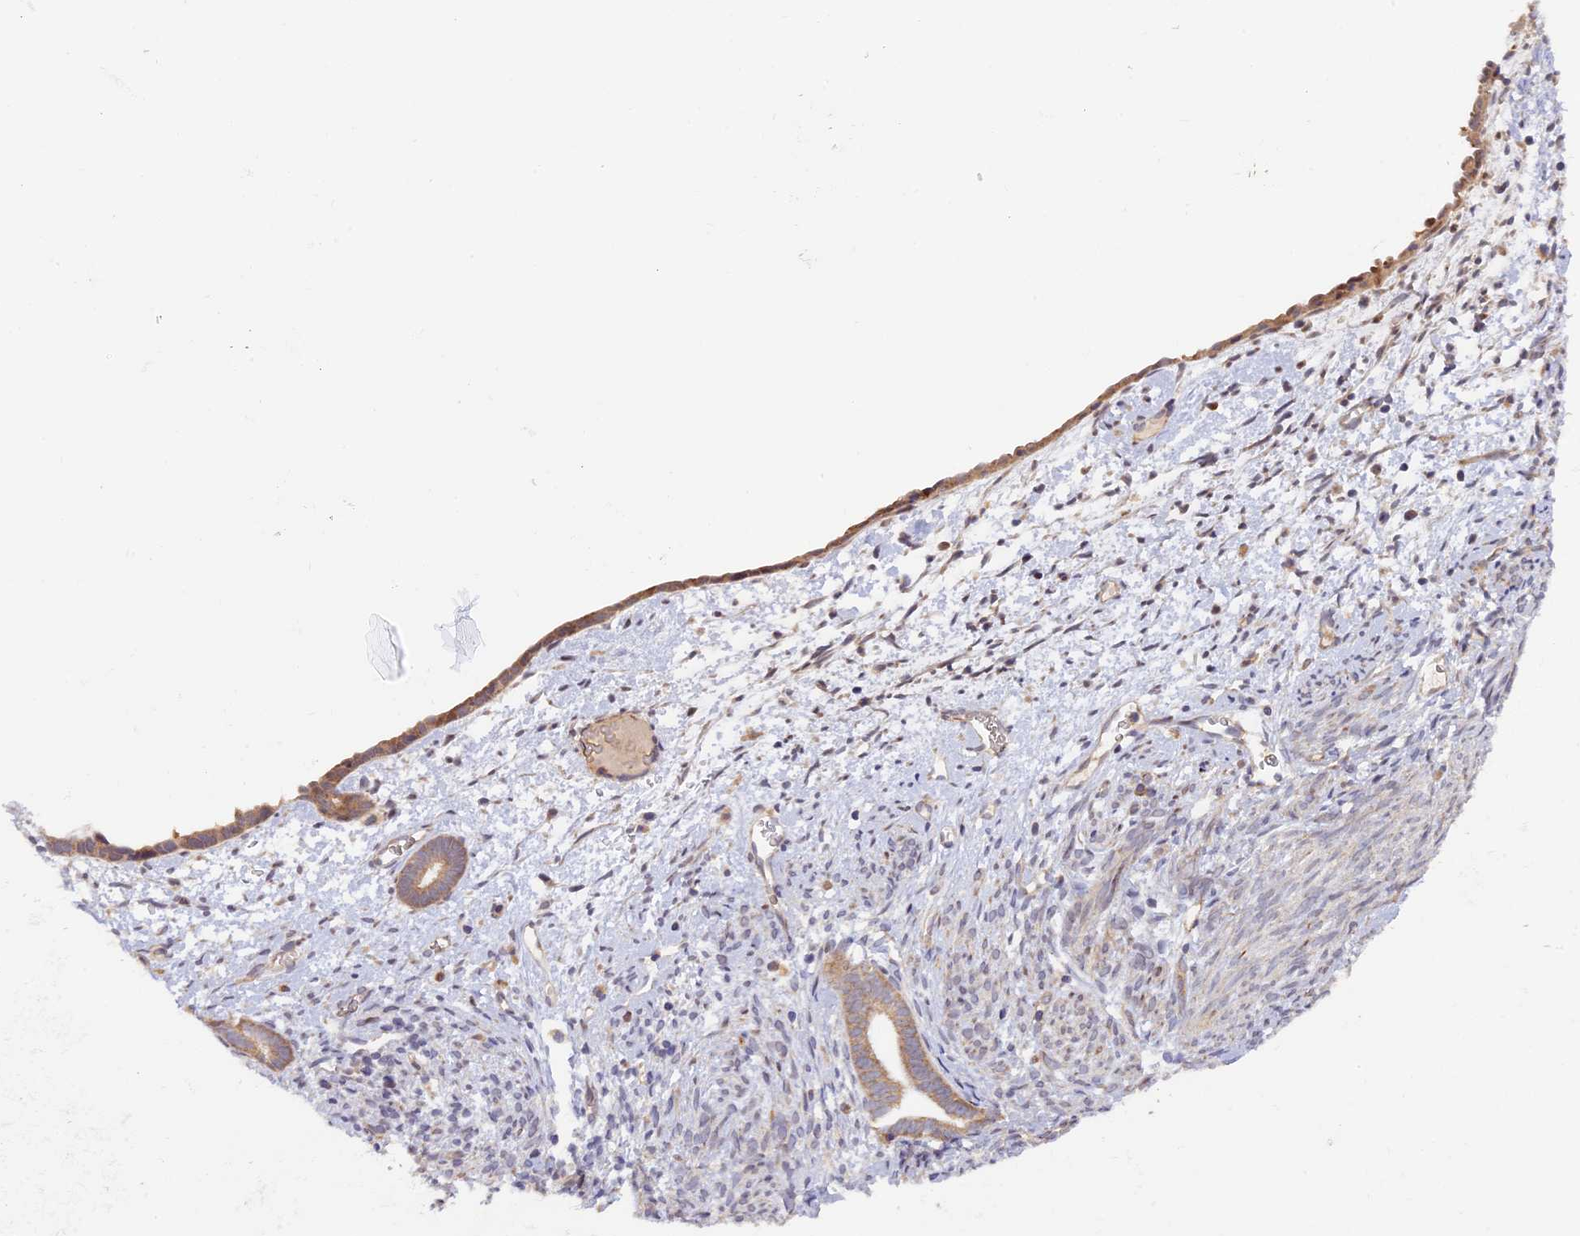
{"staining": {"intensity": "negative", "quantity": "none", "location": "none"}, "tissue": "endometrium", "cell_type": "Cells in endometrial stroma", "image_type": "normal", "snomed": [{"axis": "morphology", "description": "Normal tissue, NOS"}, {"axis": "morphology", "description": "Adenocarcinoma, NOS"}, {"axis": "topography", "description": "Endometrium"}], "caption": "Cells in endometrial stroma show no significant protein expression in normal endometrium. Brightfield microscopy of immunohistochemistry (IHC) stained with DAB (brown) and hematoxylin (blue), captured at high magnification.", "gene": "FERMT1", "patient": {"sex": "female", "age": 57}}